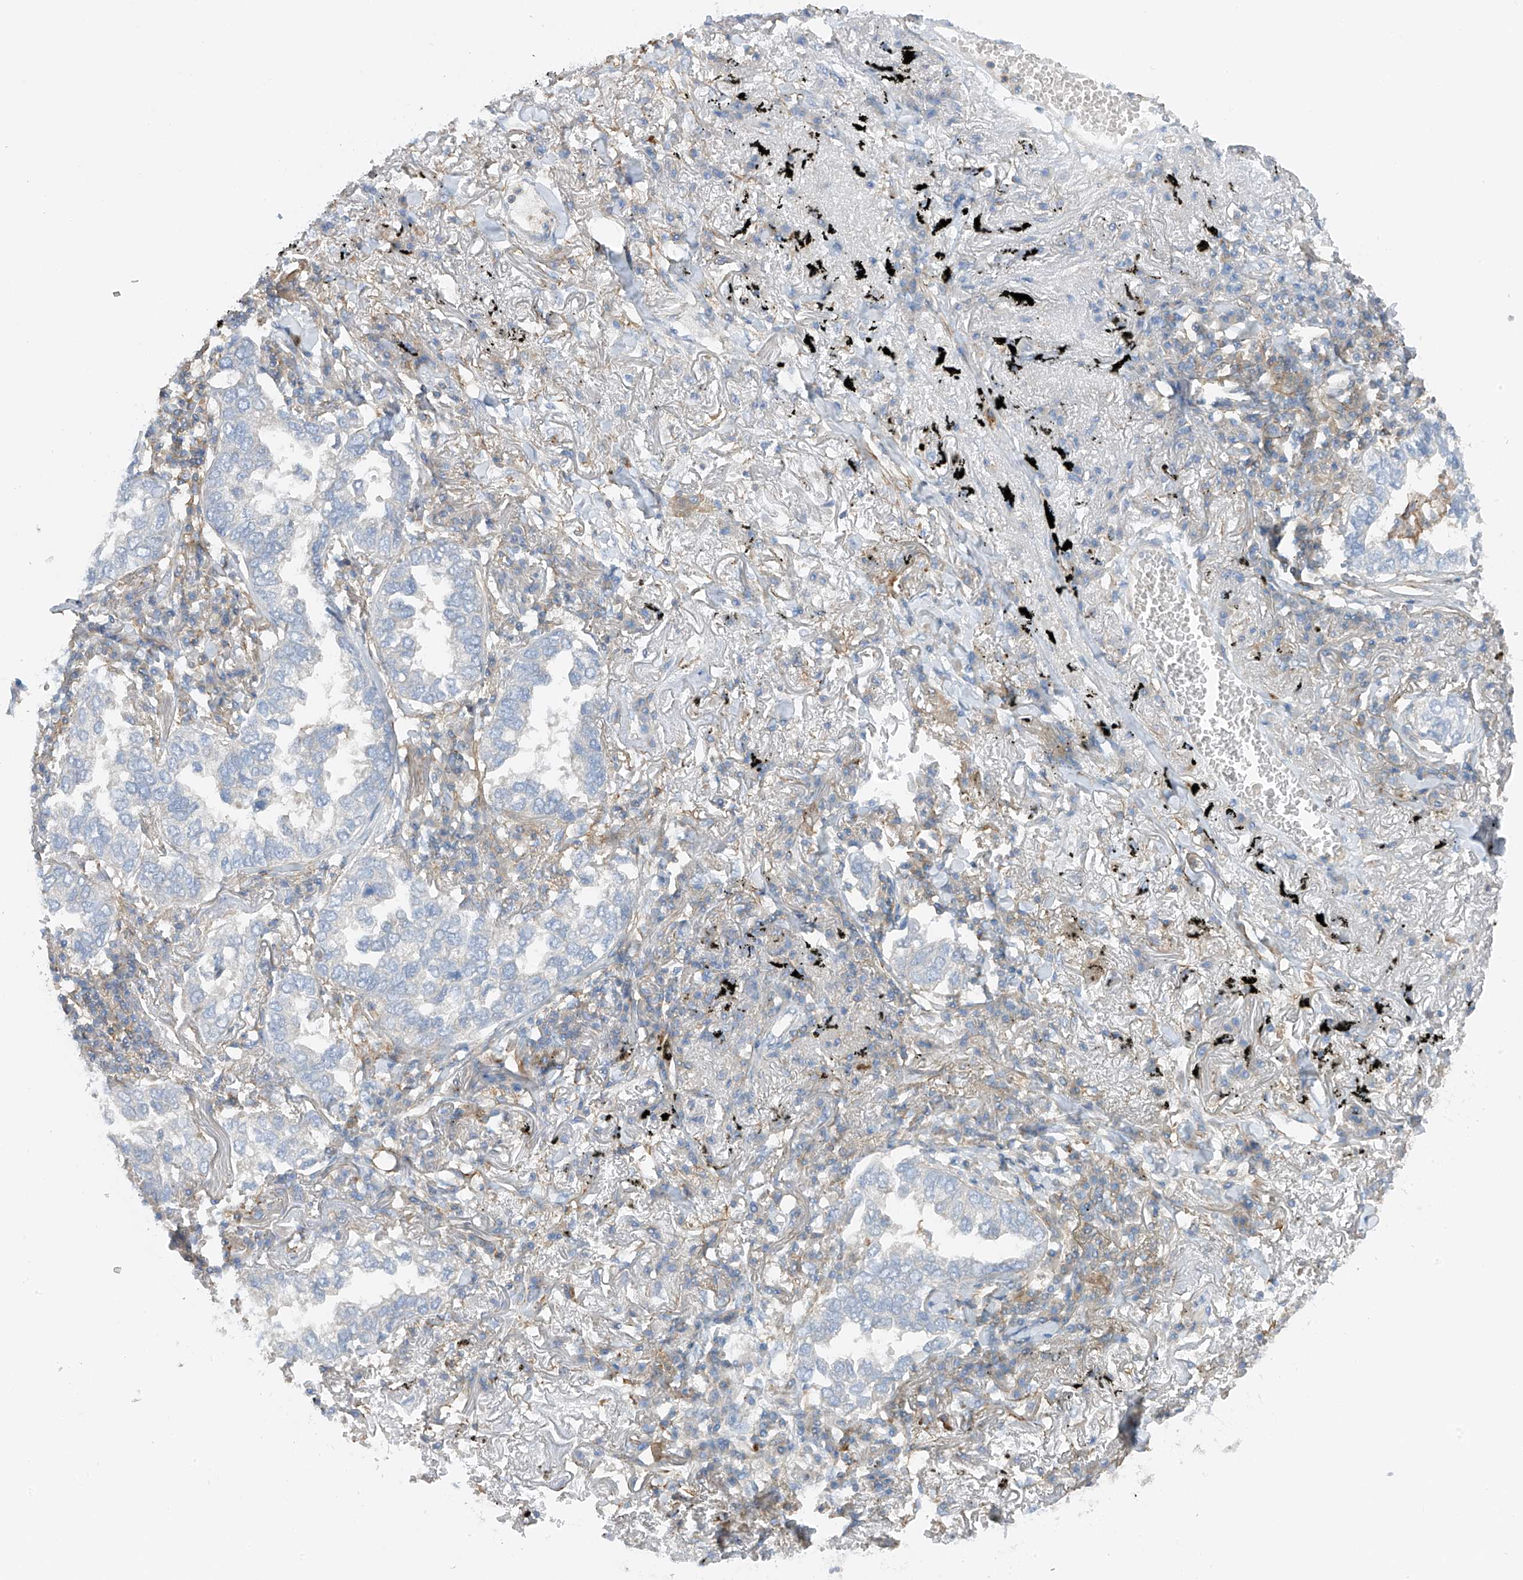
{"staining": {"intensity": "negative", "quantity": "none", "location": "none"}, "tissue": "lung cancer", "cell_type": "Tumor cells", "image_type": "cancer", "snomed": [{"axis": "morphology", "description": "Adenocarcinoma, NOS"}, {"axis": "topography", "description": "Lung"}], "caption": "Immunohistochemistry (IHC) micrograph of lung cancer stained for a protein (brown), which displays no expression in tumor cells.", "gene": "NALCN", "patient": {"sex": "male", "age": 65}}